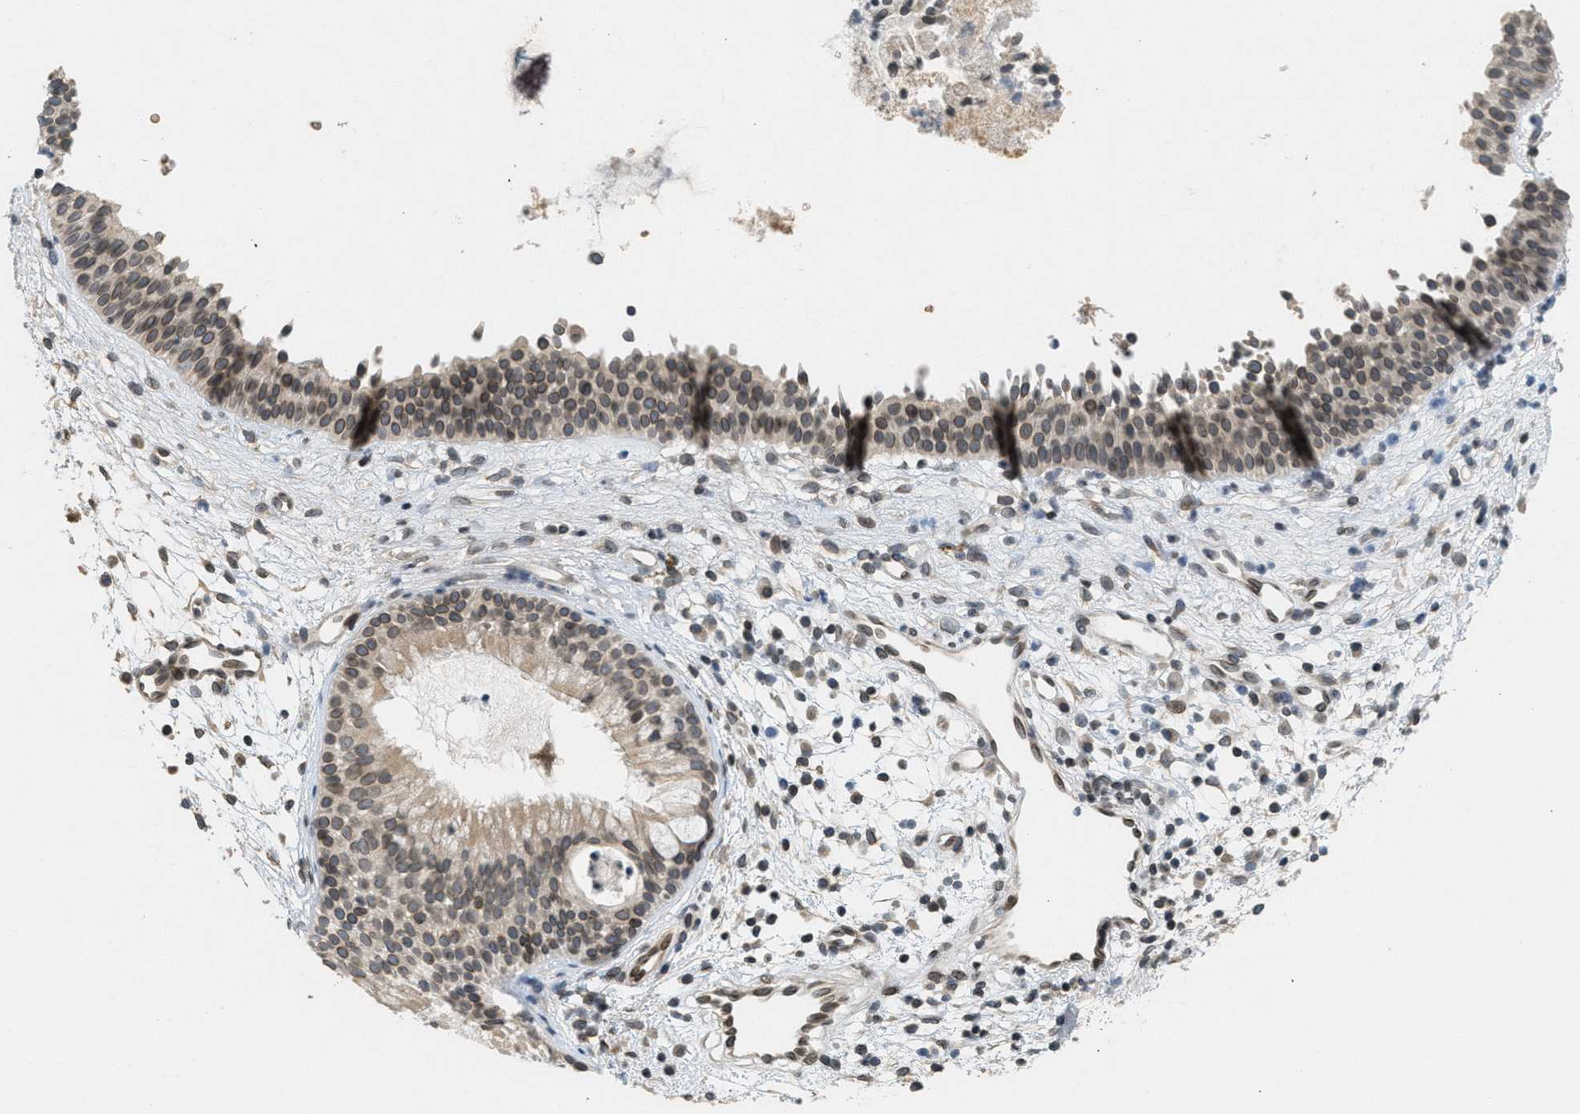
{"staining": {"intensity": "moderate", "quantity": ">75%", "location": "cytoplasmic/membranous,nuclear"}, "tissue": "nasopharynx", "cell_type": "Respiratory epithelial cells", "image_type": "normal", "snomed": [{"axis": "morphology", "description": "Normal tissue, NOS"}, {"axis": "topography", "description": "Nasopharynx"}], "caption": "High-magnification brightfield microscopy of unremarkable nasopharynx stained with DAB (3,3'-diaminobenzidine) (brown) and counterstained with hematoxylin (blue). respiratory epithelial cells exhibit moderate cytoplasmic/membranous,nuclear staining is appreciated in about>75% of cells.", "gene": "ABHD6", "patient": {"sex": "male", "age": 21}}